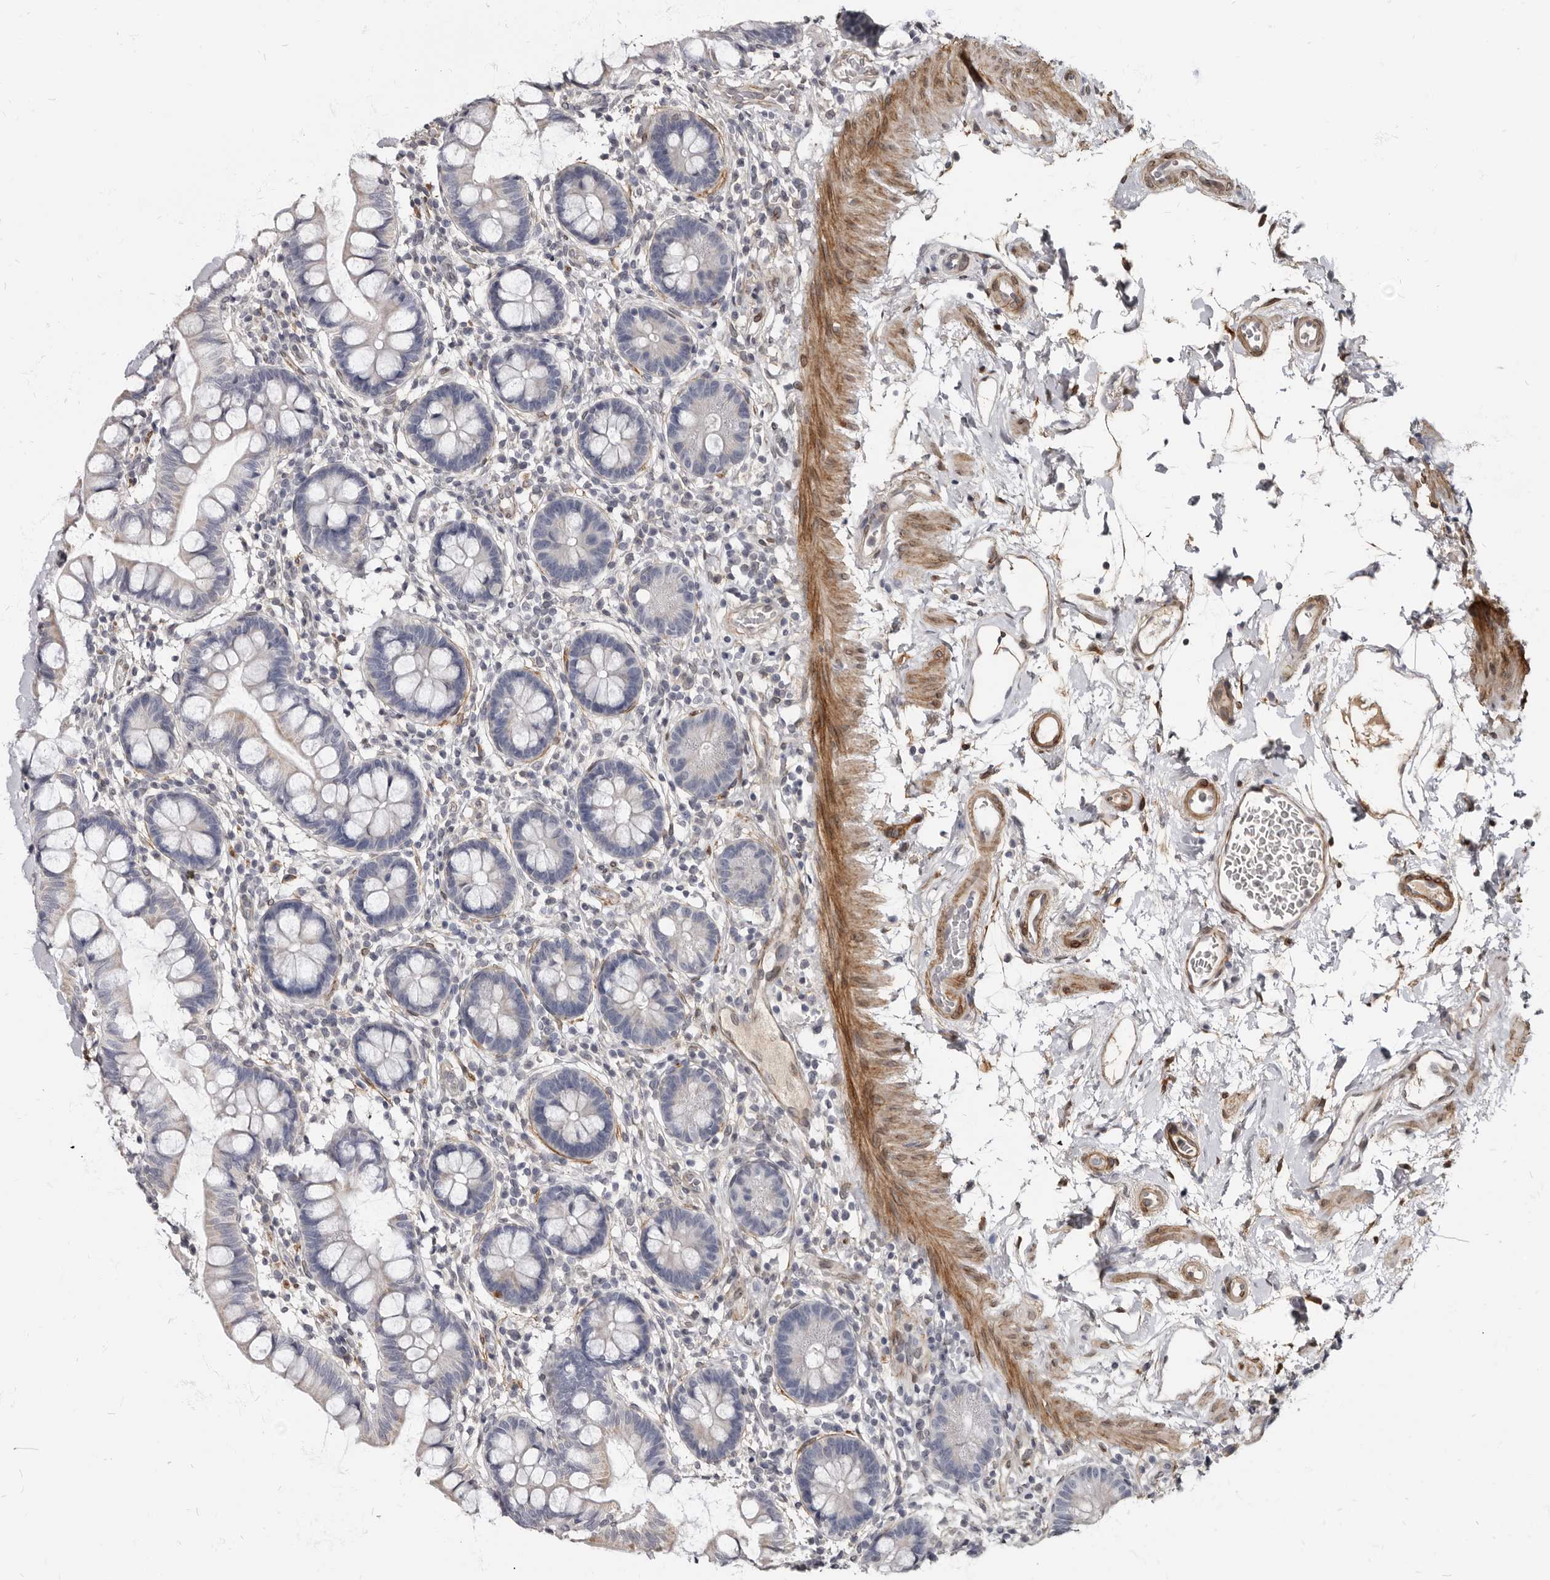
{"staining": {"intensity": "weak", "quantity": "<25%", "location": "cytoplasmic/membranous"}, "tissue": "small intestine", "cell_type": "Glandular cells", "image_type": "normal", "snomed": [{"axis": "morphology", "description": "Normal tissue, NOS"}, {"axis": "topography", "description": "Small intestine"}], "caption": "Glandular cells are negative for protein expression in normal human small intestine. (Immunohistochemistry, brightfield microscopy, high magnification).", "gene": "MRGPRF", "patient": {"sex": "female", "age": 84}}